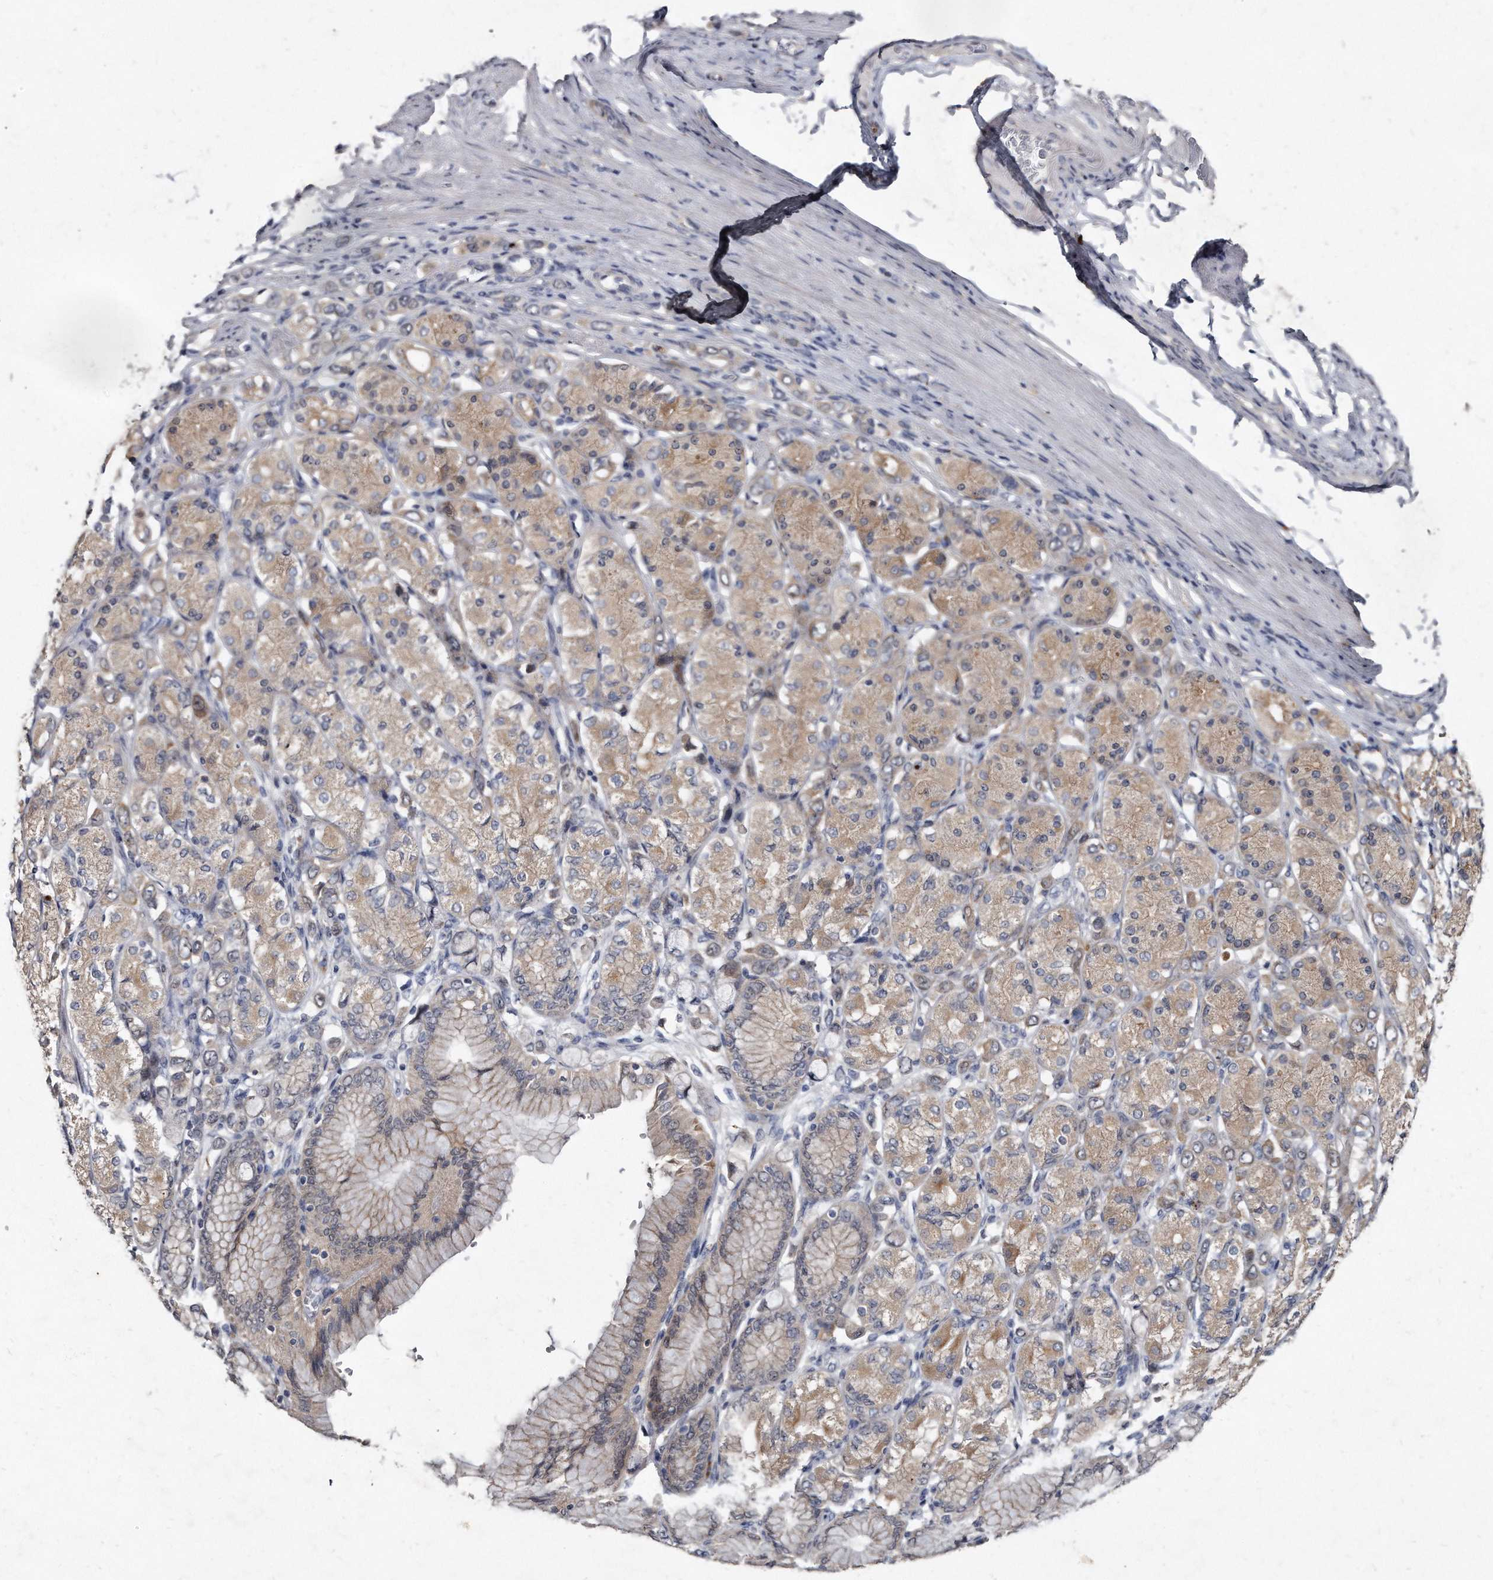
{"staining": {"intensity": "weak", "quantity": ">75%", "location": "cytoplasmic/membranous"}, "tissue": "stomach cancer", "cell_type": "Tumor cells", "image_type": "cancer", "snomed": [{"axis": "morphology", "description": "Adenocarcinoma, NOS"}, {"axis": "topography", "description": "Stomach"}], "caption": "Immunohistochemical staining of stomach cancer (adenocarcinoma) reveals low levels of weak cytoplasmic/membranous protein positivity in about >75% of tumor cells.", "gene": "KLHDC3", "patient": {"sex": "female", "age": 65}}